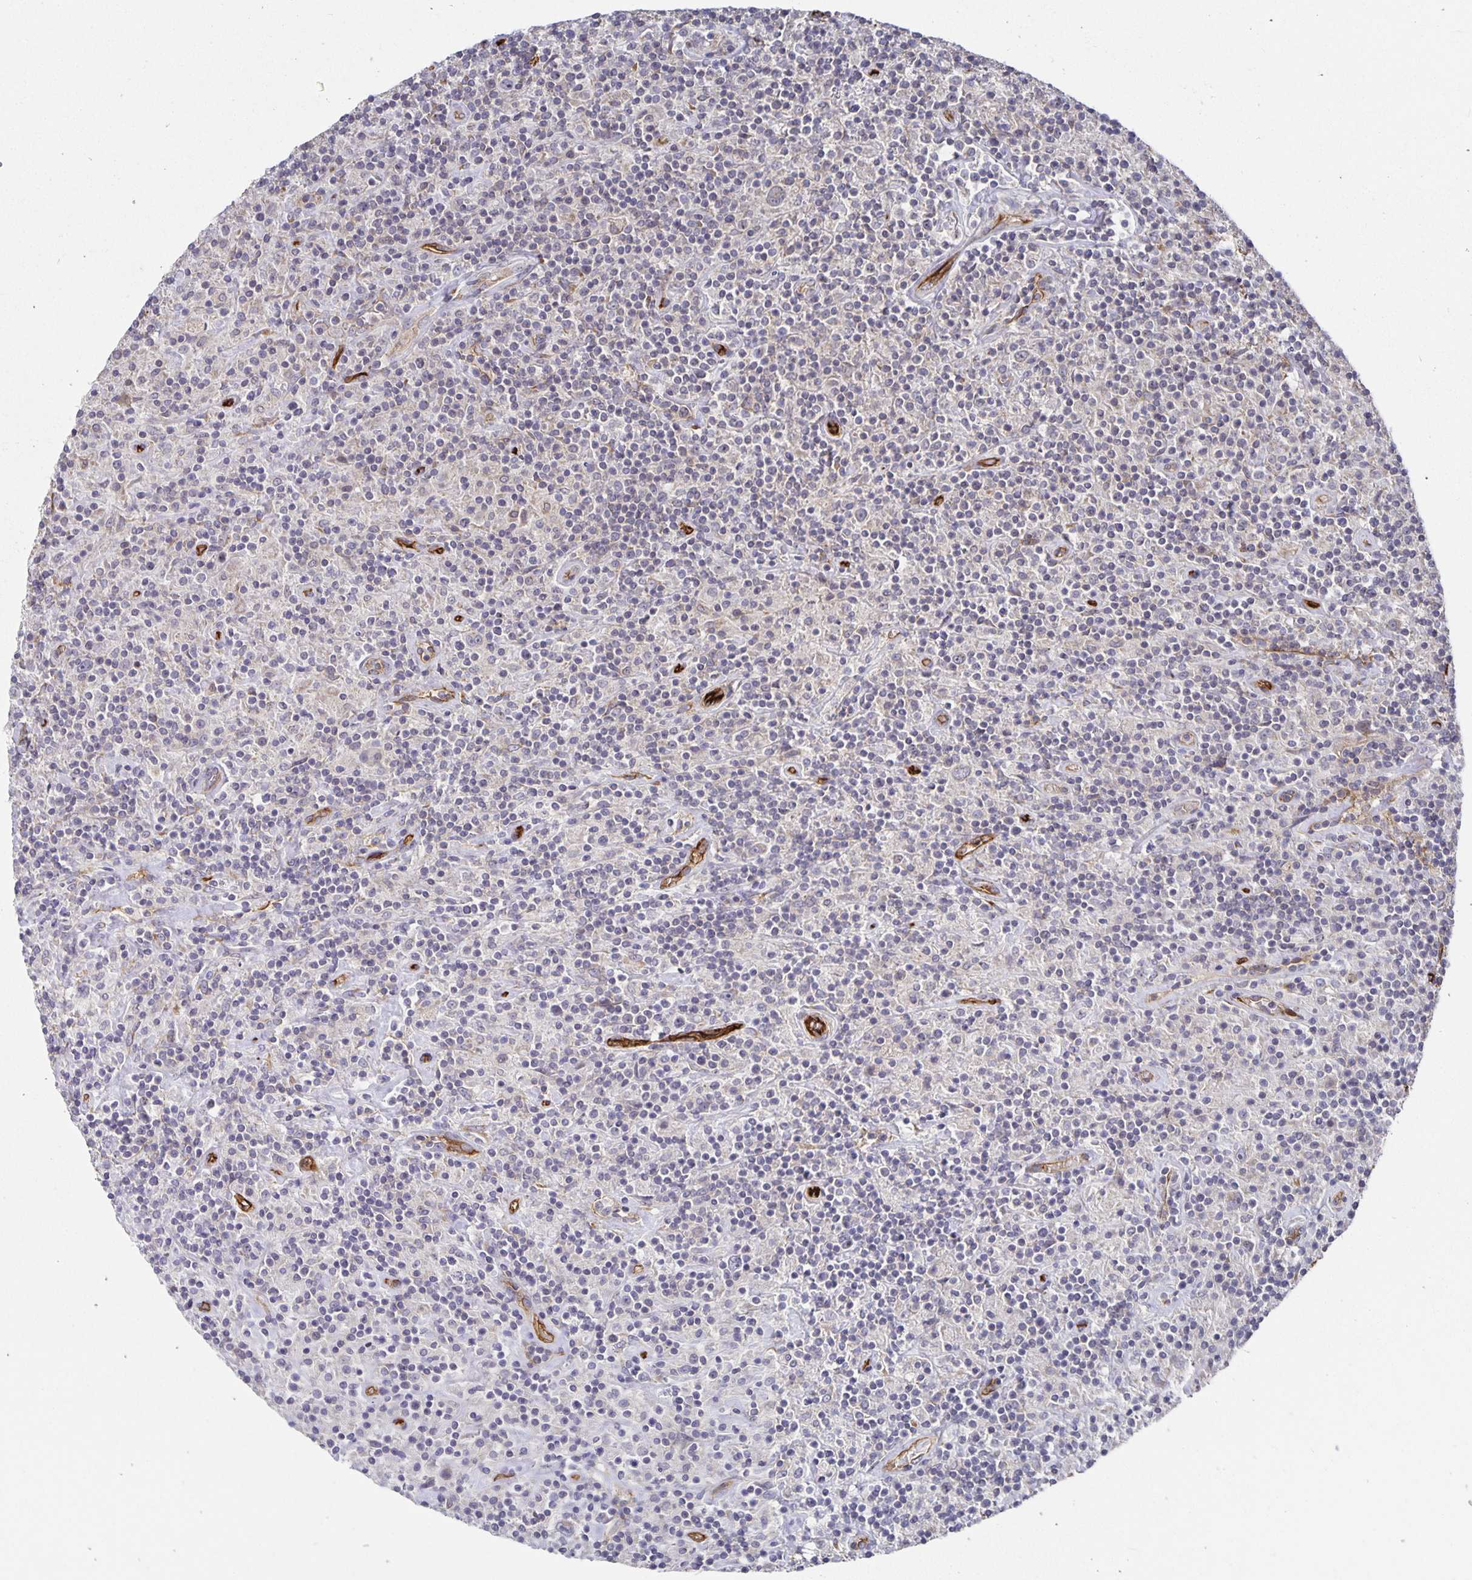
{"staining": {"intensity": "negative", "quantity": "none", "location": "none"}, "tissue": "lymphoma", "cell_type": "Tumor cells", "image_type": "cancer", "snomed": [{"axis": "morphology", "description": "Hodgkin's disease, NOS"}, {"axis": "topography", "description": "Lymph node"}], "caption": "High magnification brightfield microscopy of lymphoma stained with DAB (brown) and counterstained with hematoxylin (blue): tumor cells show no significant staining. (Brightfield microscopy of DAB (3,3'-diaminobenzidine) IHC at high magnification).", "gene": "PODXL", "patient": {"sex": "male", "age": 70}}